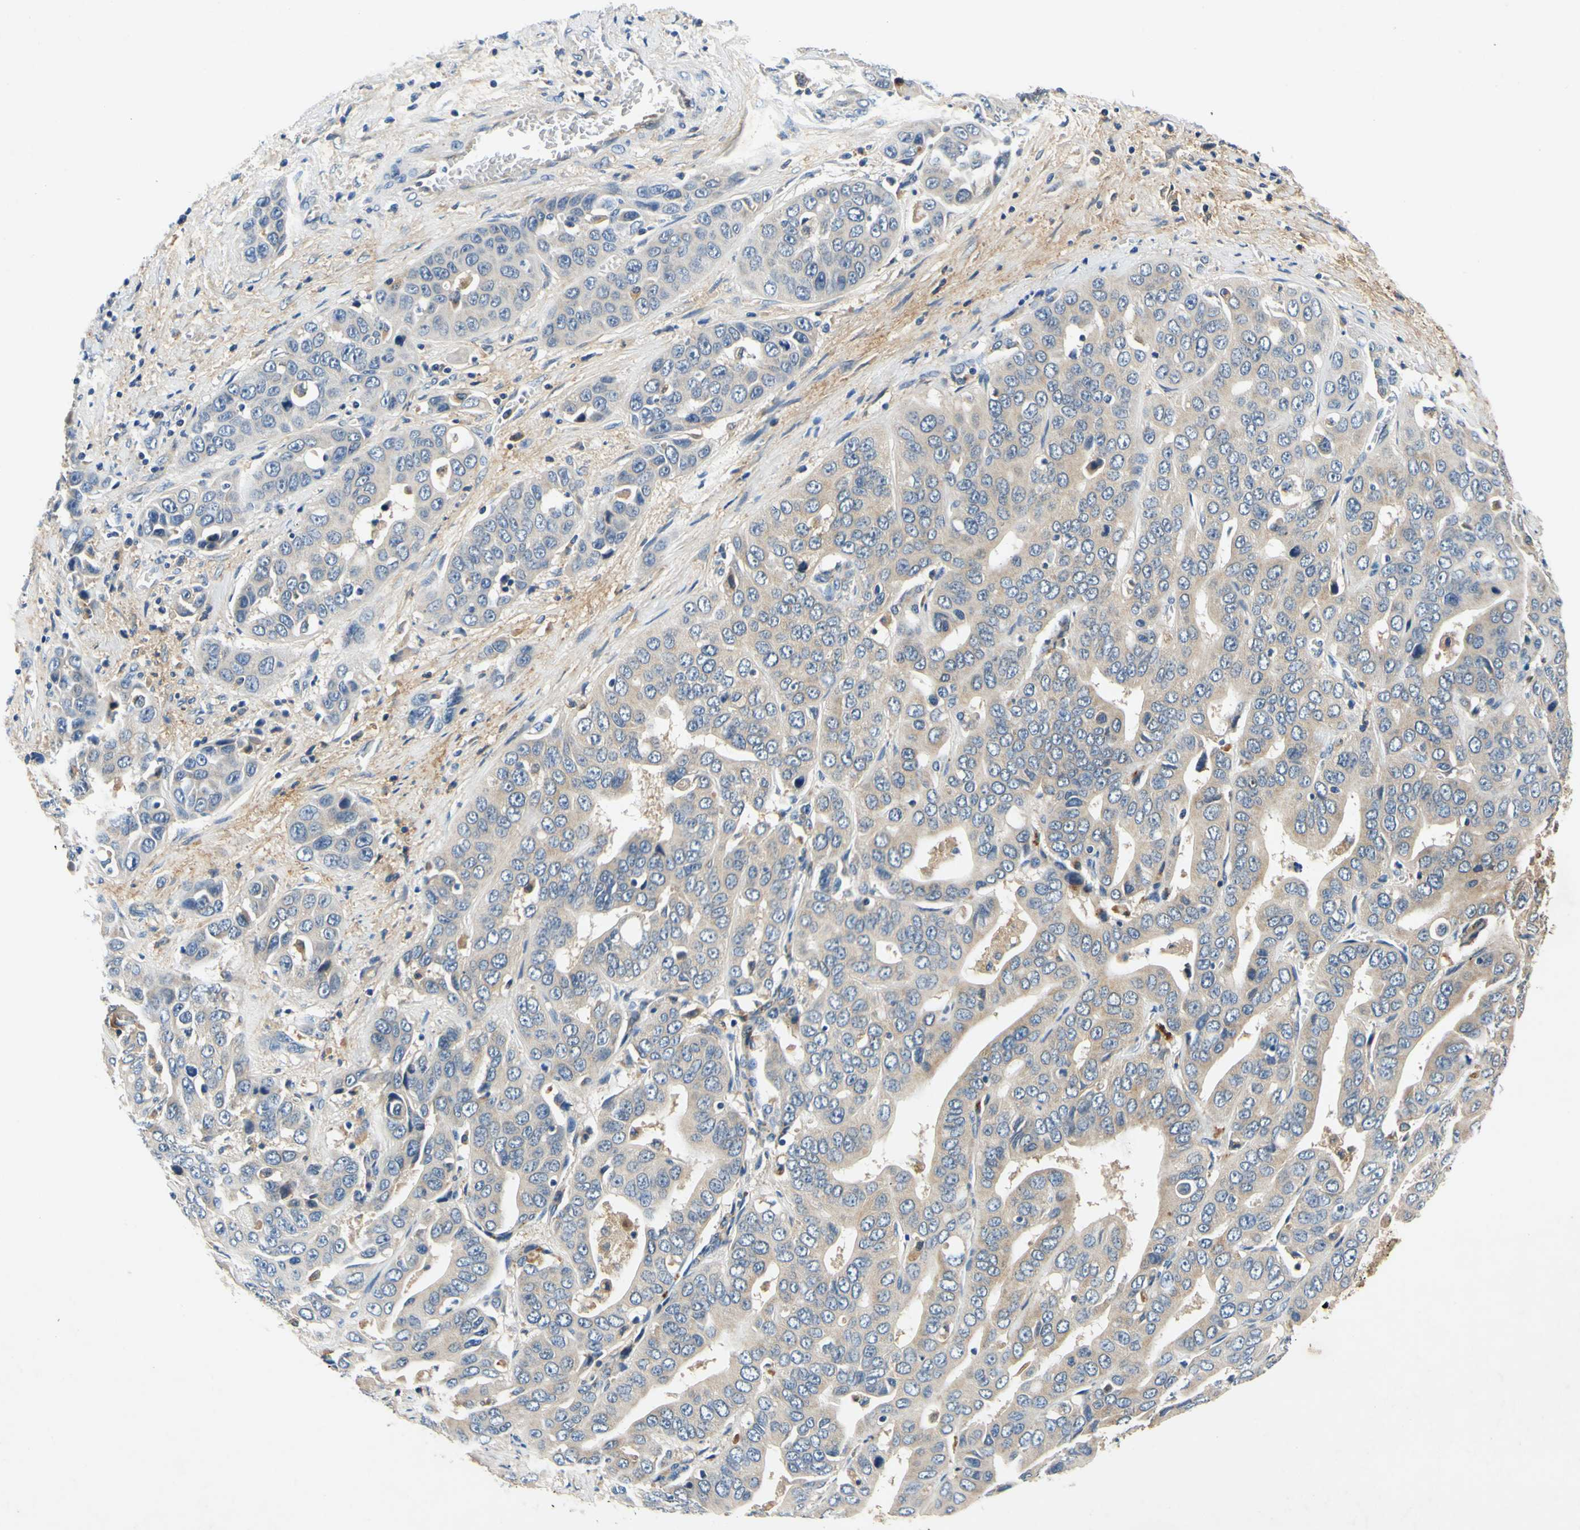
{"staining": {"intensity": "weak", "quantity": "<25%", "location": "cytoplasmic/membranous"}, "tissue": "liver cancer", "cell_type": "Tumor cells", "image_type": "cancer", "snomed": [{"axis": "morphology", "description": "Cholangiocarcinoma"}, {"axis": "topography", "description": "Liver"}], "caption": "An immunohistochemistry histopathology image of liver cancer is shown. There is no staining in tumor cells of liver cancer.", "gene": "PLA2G4A", "patient": {"sex": "female", "age": 52}}